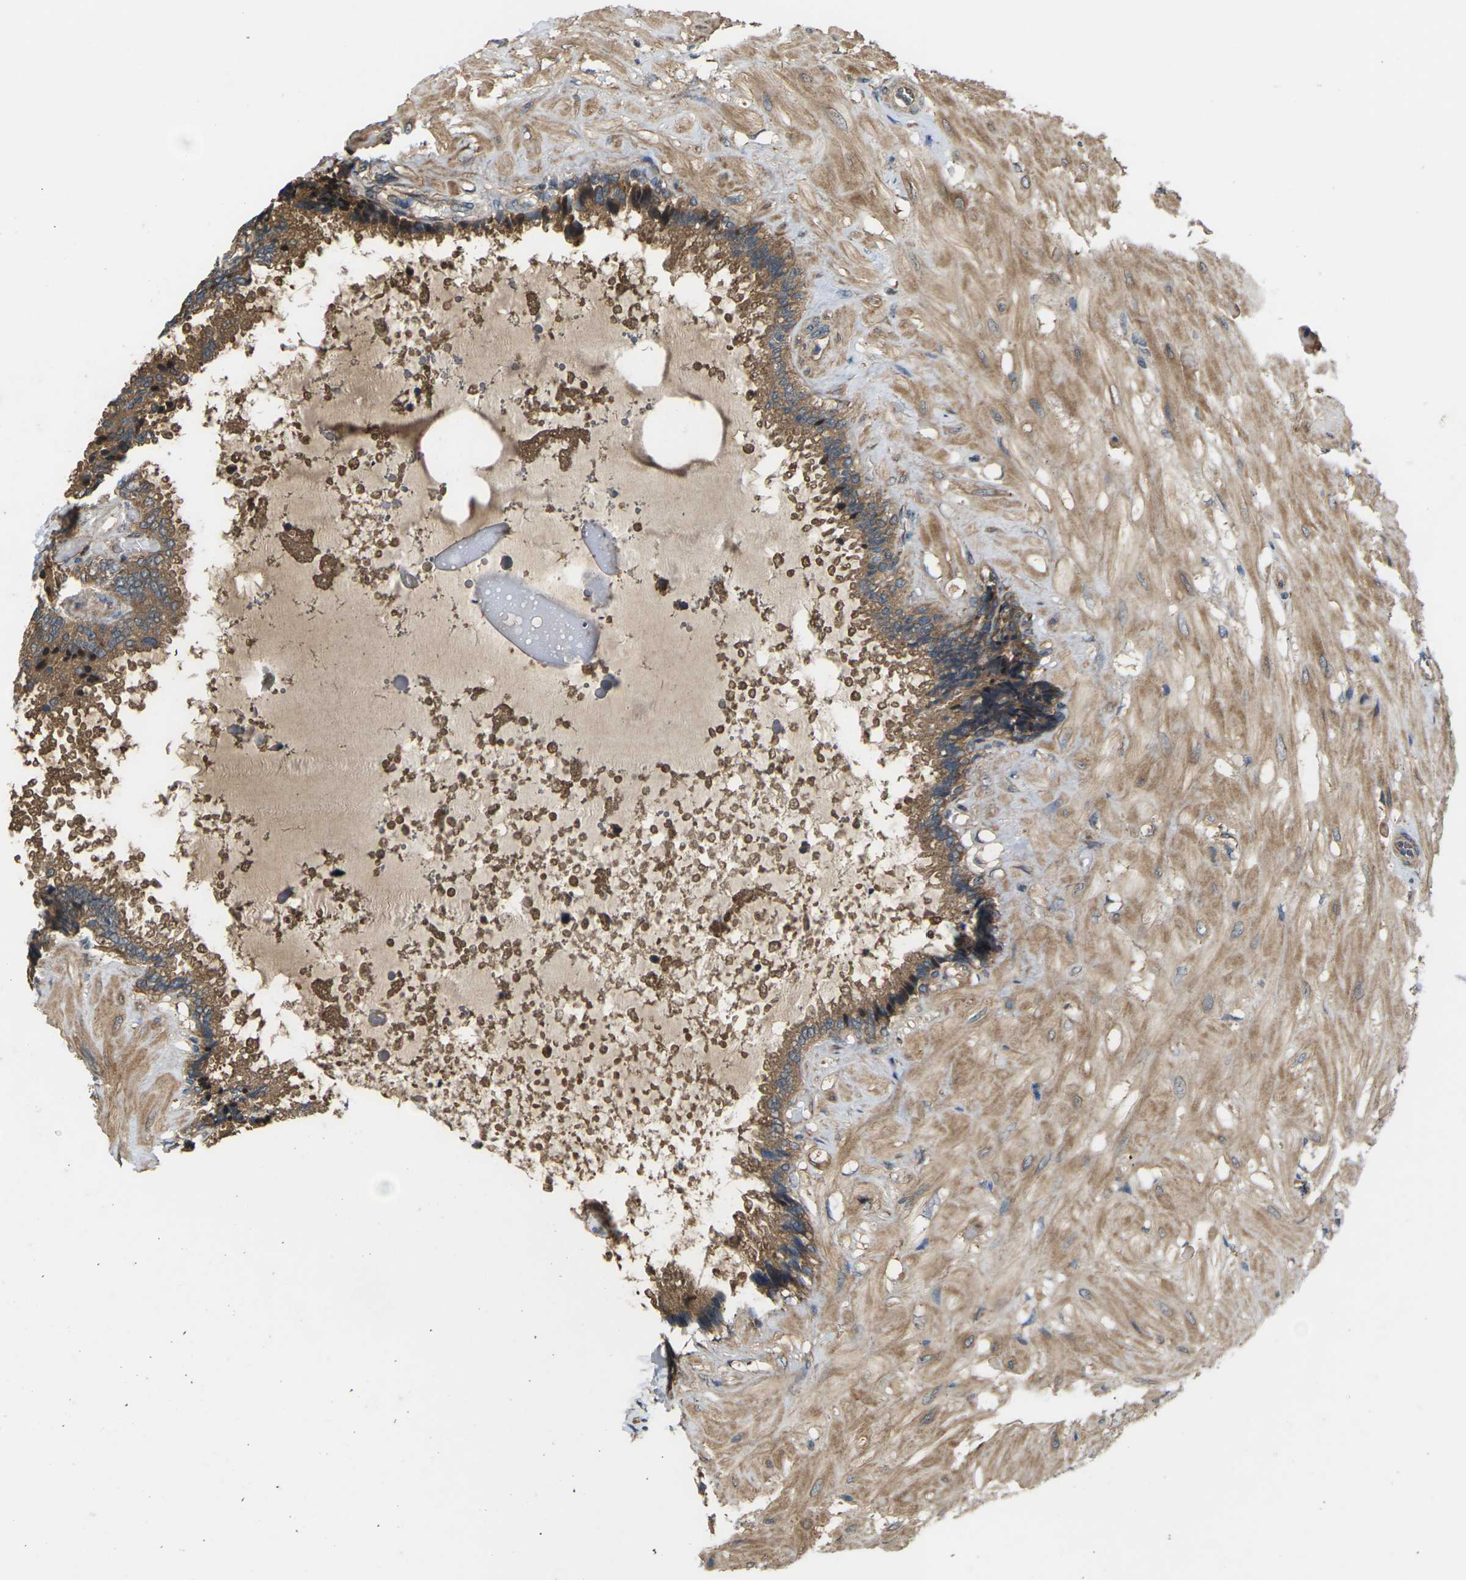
{"staining": {"intensity": "moderate", "quantity": ">75%", "location": "cytoplasmic/membranous"}, "tissue": "seminal vesicle", "cell_type": "Glandular cells", "image_type": "normal", "snomed": [{"axis": "morphology", "description": "Normal tissue, NOS"}, {"axis": "topography", "description": "Seminal veicle"}], "caption": "Immunohistochemistry of benign seminal vesicle shows medium levels of moderate cytoplasmic/membranous positivity in approximately >75% of glandular cells. (Brightfield microscopy of DAB IHC at high magnification).", "gene": "NRAS", "patient": {"sex": "male", "age": 46}}